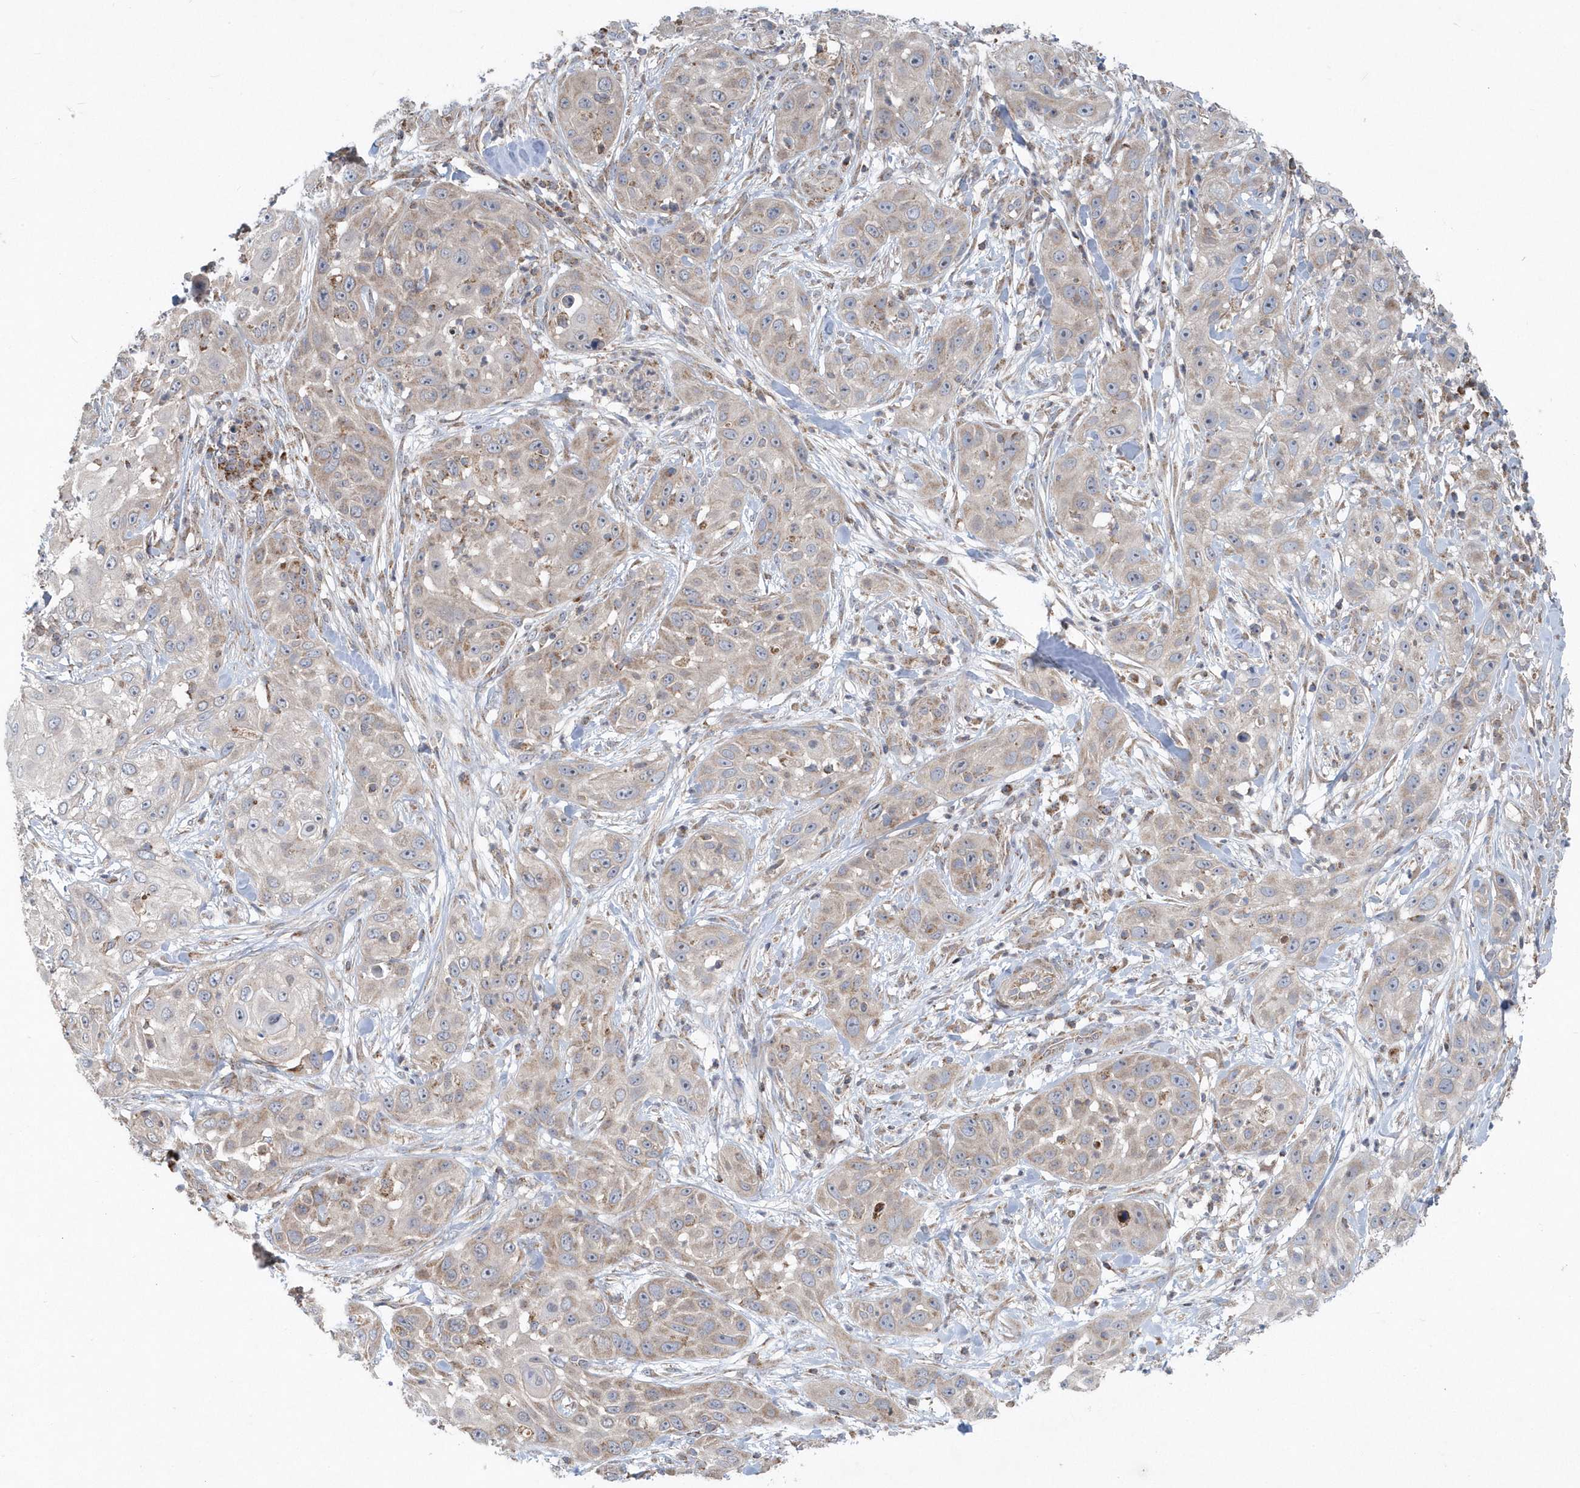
{"staining": {"intensity": "weak", "quantity": "25%-75%", "location": "cytoplasmic/membranous"}, "tissue": "skin cancer", "cell_type": "Tumor cells", "image_type": "cancer", "snomed": [{"axis": "morphology", "description": "Squamous cell carcinoma, NOS"}, {"axis": "topography", "description": "Skin"}], "caption": "Immunohistochemistry (DAB) staining of human skin squamous cell carcinoma exhibits weak cytoplasmic/membranous protein positivity in about 25%-75% of tumor cells.", "gene": "PPP1R7", "patient": {"sex": "female", "age": 44}}